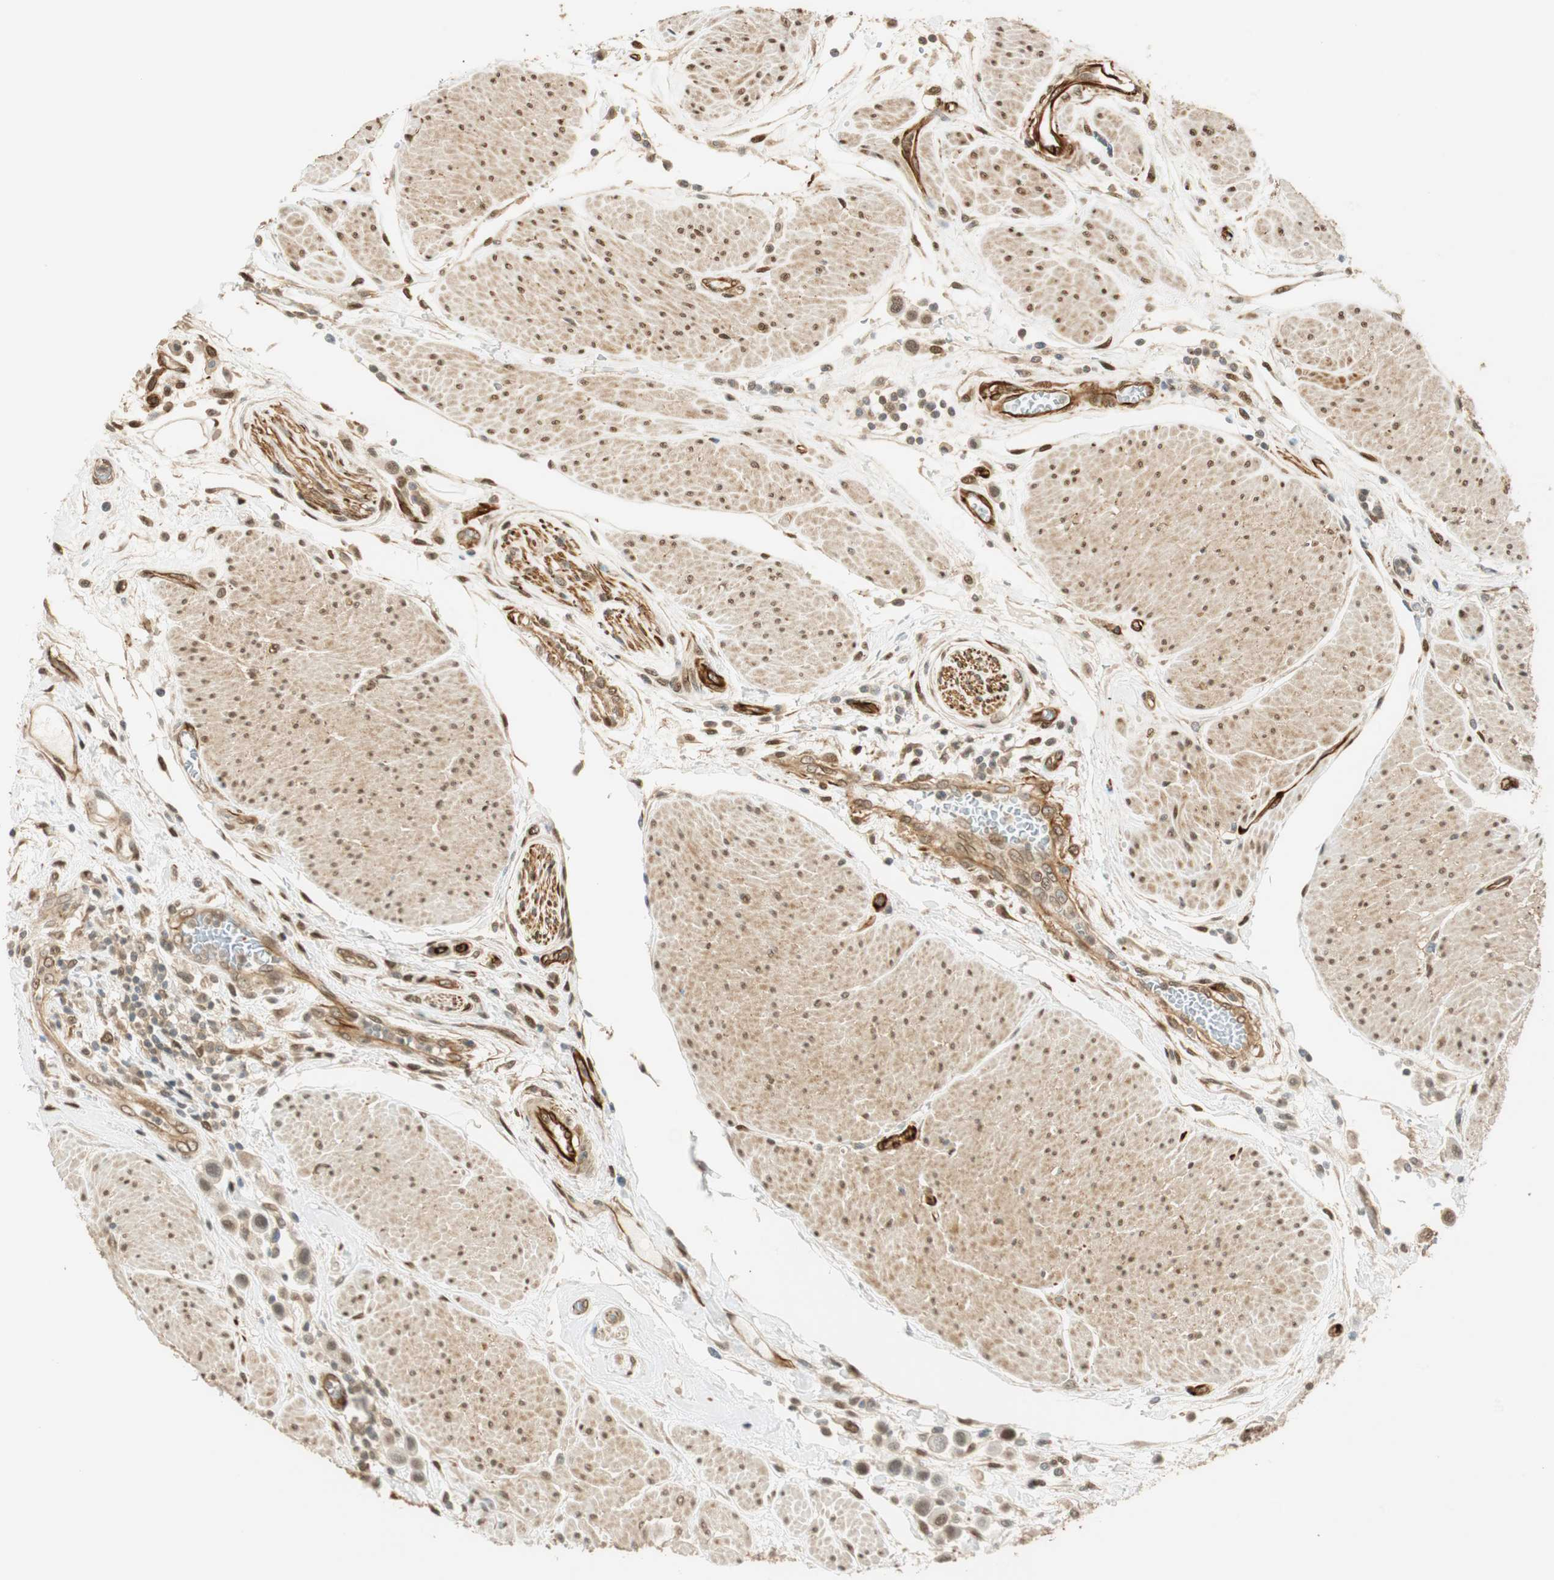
{"staining": {"intensity": "weak", "quantity": "25%-75%", "location": "cytoplasmic/membranous,nuclear"}, "tissue": "urothelial cancer", "cell_type": "Tumor cells", "image_type": "cancer", "snomed": [{"axis": "morphology", "description": "Urothelial carcinoma, High grade"}, {"axis": "topography", "description": "Urinary bladder"}], "caption": "Immunohistochemistry (IHC) (DAB (3,3'-diaminobenzidine)) staining of human urothelial carcinoma (high-grade) exhibits weak cytoplasmic/membranous and nuclear protein staining in approximately 25%-75% of tumor cells.", "gene": "NES", "patient": {"sex": "male", "age": 50}}